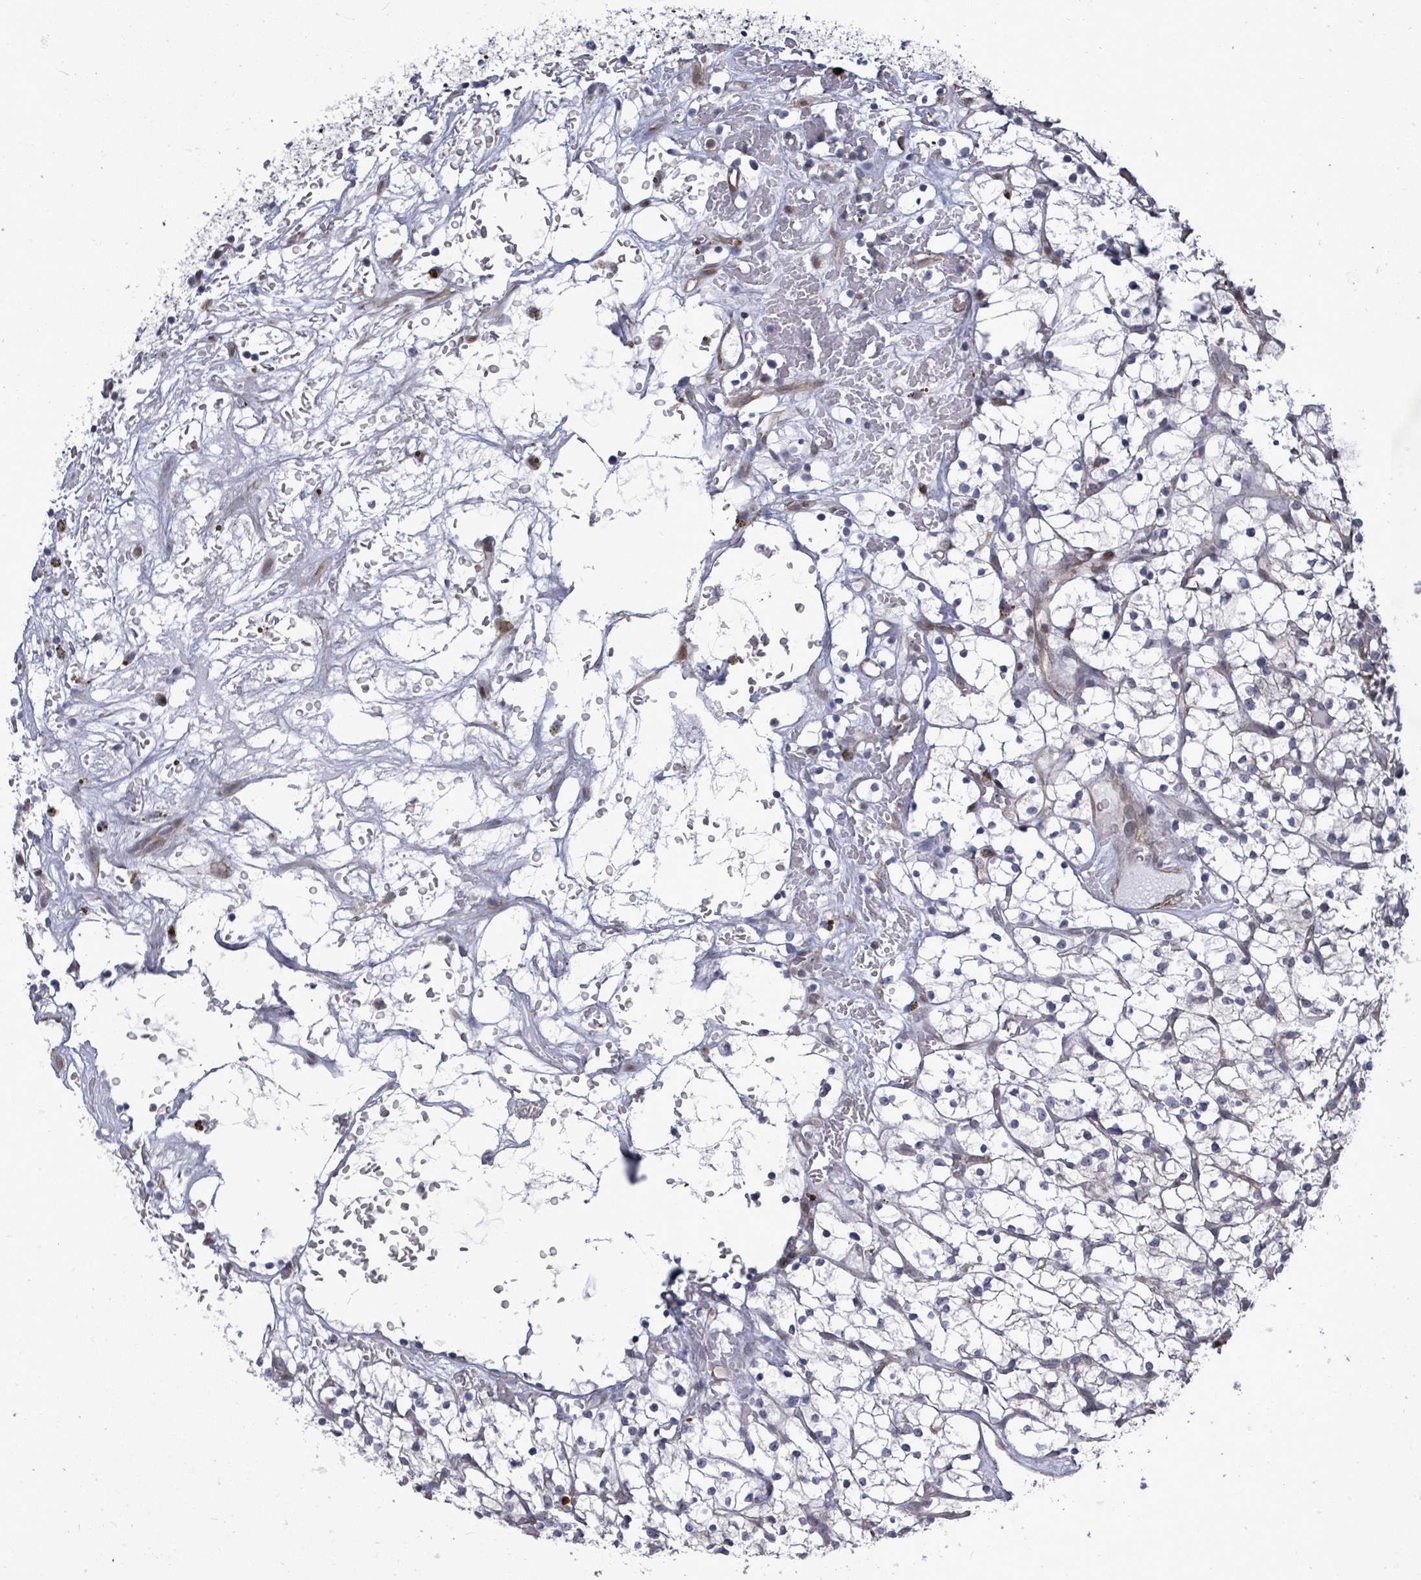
{"staining": {"intensity": "negative", "quantity": "none", "location": "none"}, "tissue": "renal cancer", "cell_type": "Tumor cells", "image_type": "cancer", "snomed": [{"axis": "morphology", "description": "Adenocarcinoma, NOS"}, {"axis": "topography", "description": "Kidney"}], "caption": "There is no significant staining in tumor cells of renal cancer (adenocarcinoma).", "gene": "PAPSS1", "patient": {"sex": "female", "age": 64}}